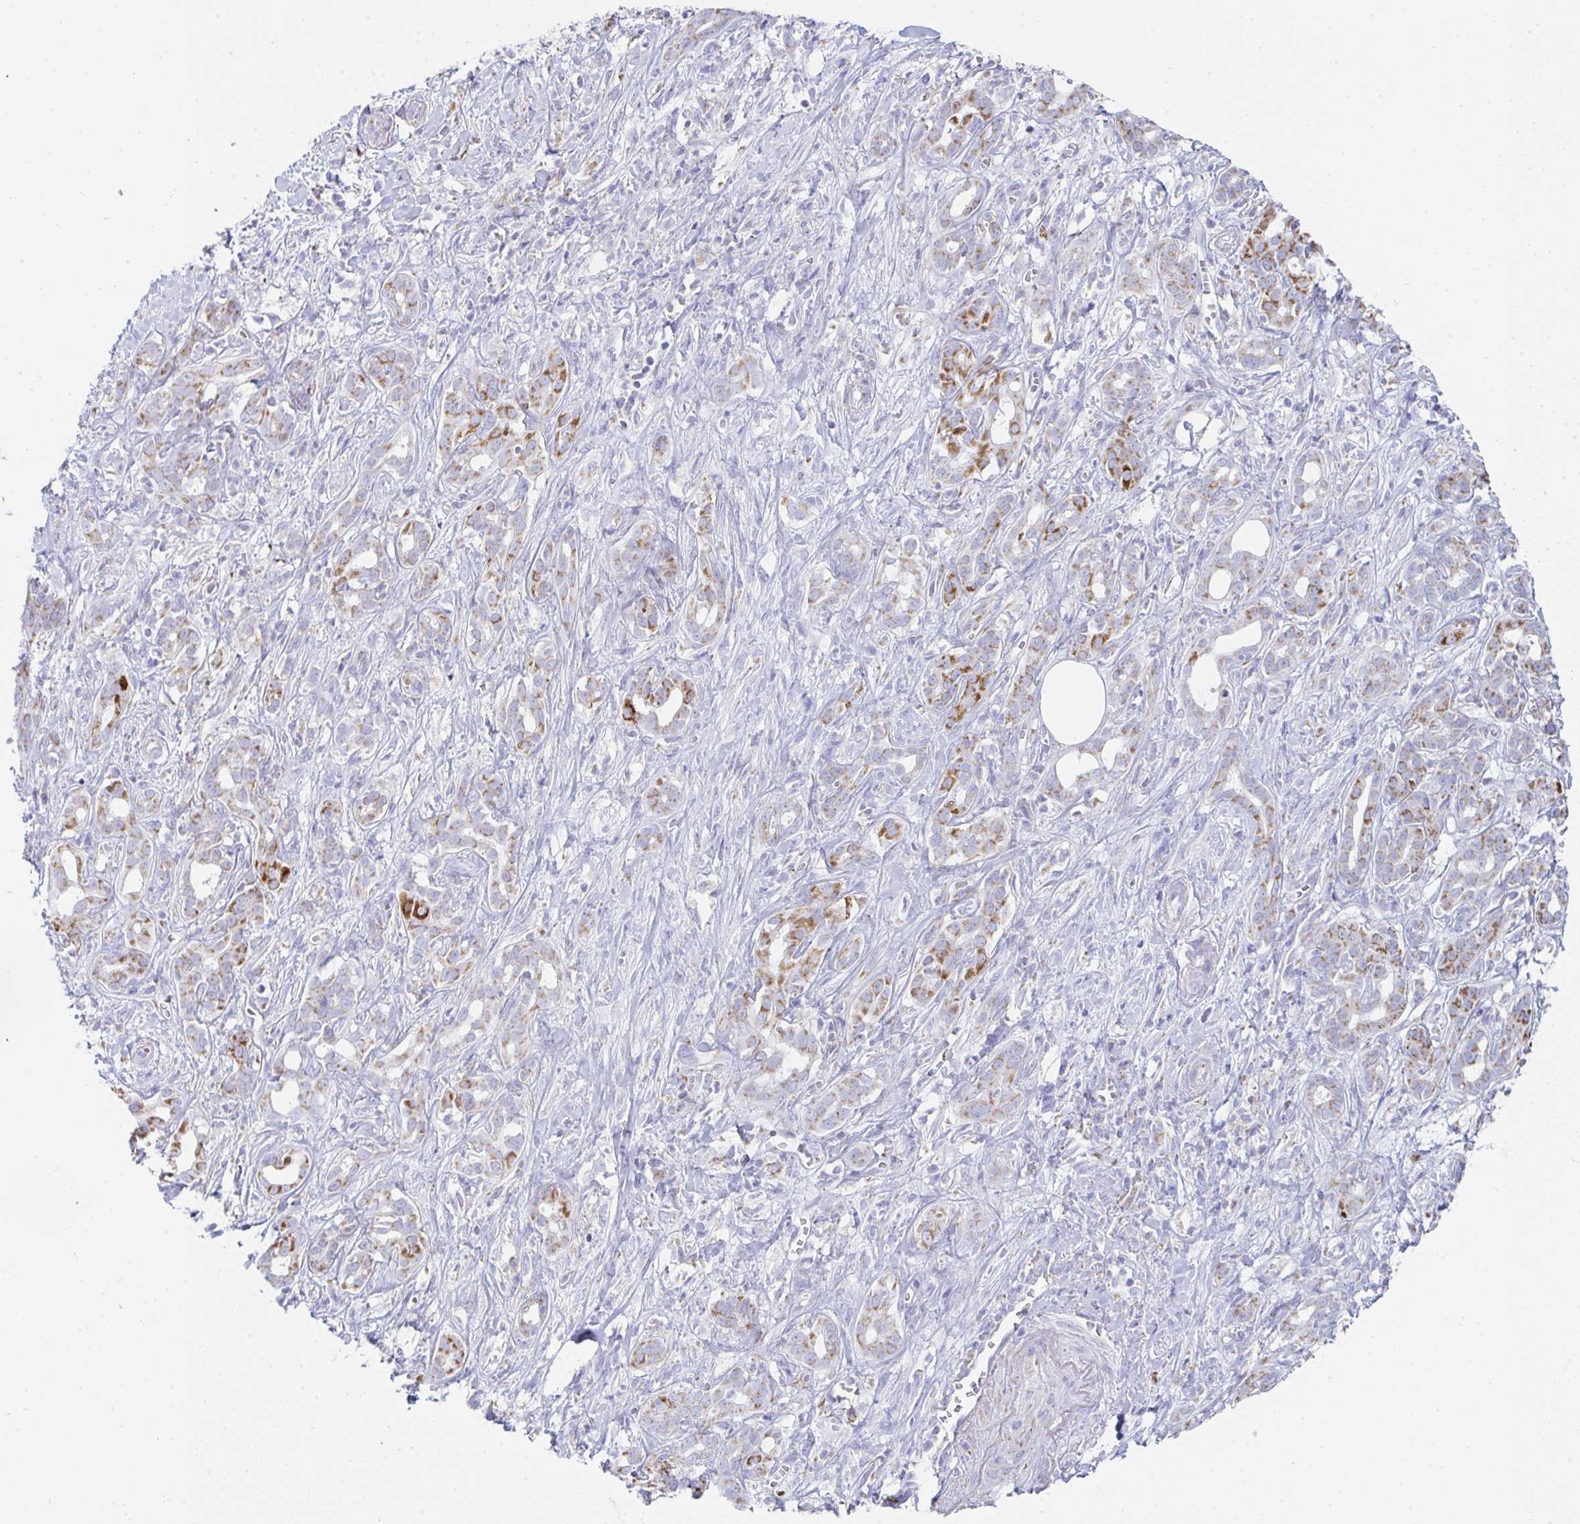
{"staining": {"intensity": "moderate", "quantity": "<25%", "location": "cytoplasmic/membranous"}, "tissue": "pancreatic cancer", "cell_type": "Tumor cells", "image_type": "cancer", "snomed": [{"axis": "morphology", "description": "Adenocarcinoma, NOS"}, {"axis": "topography", "description": "Pancreas"}], "caption": "Pancreatic cancer tissue reveals moderate cytoplasmic/membranous staining in approximately <25% of tumor cells, visualized by immunohistochemistry. (DAB (3,3'-diaminobenzidine) = brown stain, brightfield microscopy at high magnification).", "gene": "AIFM1", "patient": {"sex": "male", "age": 61}}